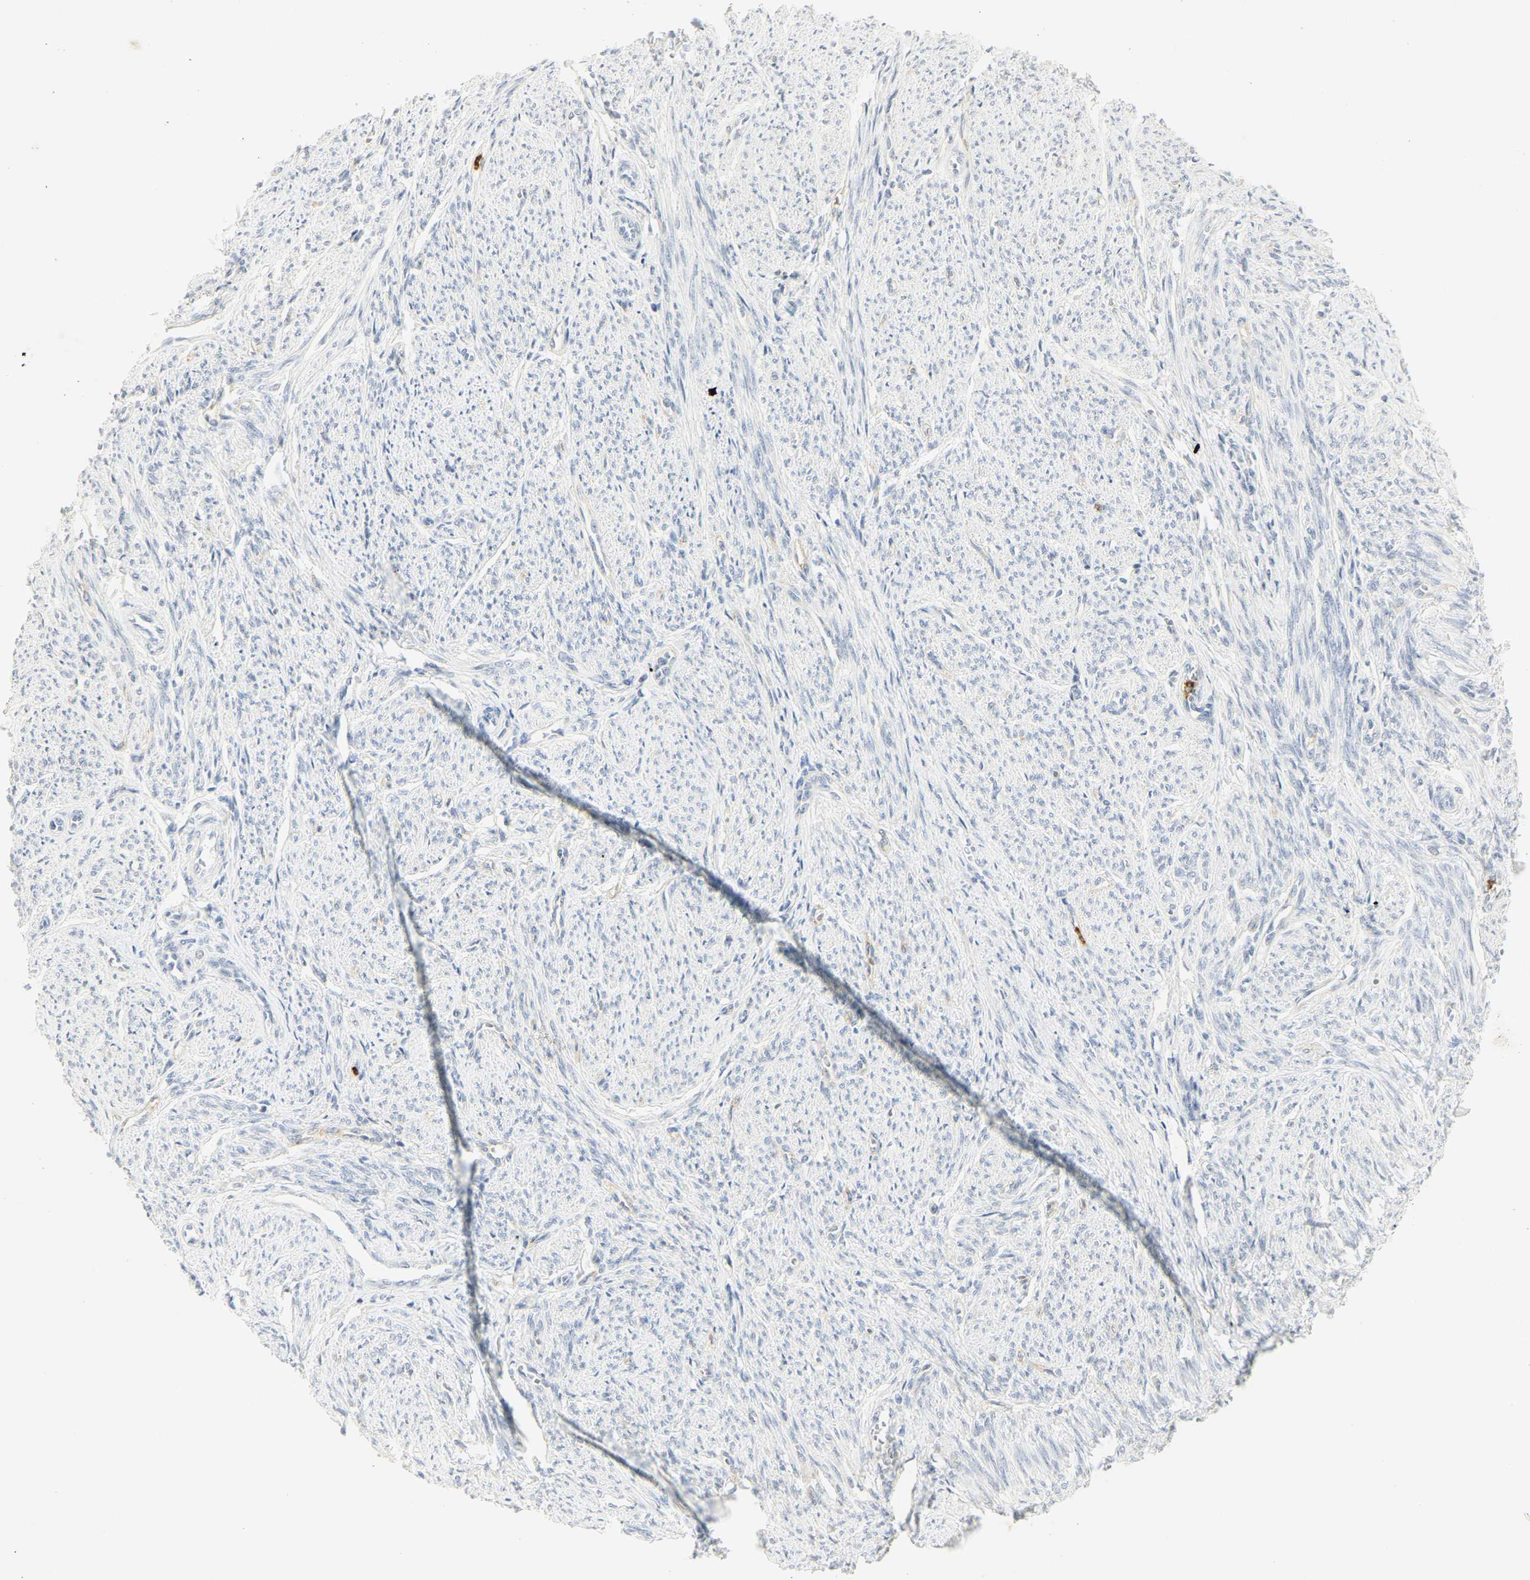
{"staining": {"intensity": "negative", "quantity": "none", "location": "none"}, "tissue": "smooth muscle", "cell_type": "Smooth muscle cells", "image_type": "normal", "snomed": [{"axis": "morphology", "description": "Normal tissue, NOS"}, {"axis": "topography", "description": "Smooth muscle"}], "caption": "This is a photomicrograph of IHC staining of benign smooth muscle, which shows no positivity in smooth muscle cells.", "gene": "CEACAM5", "patient": {"sex": "female", "age": 65}}